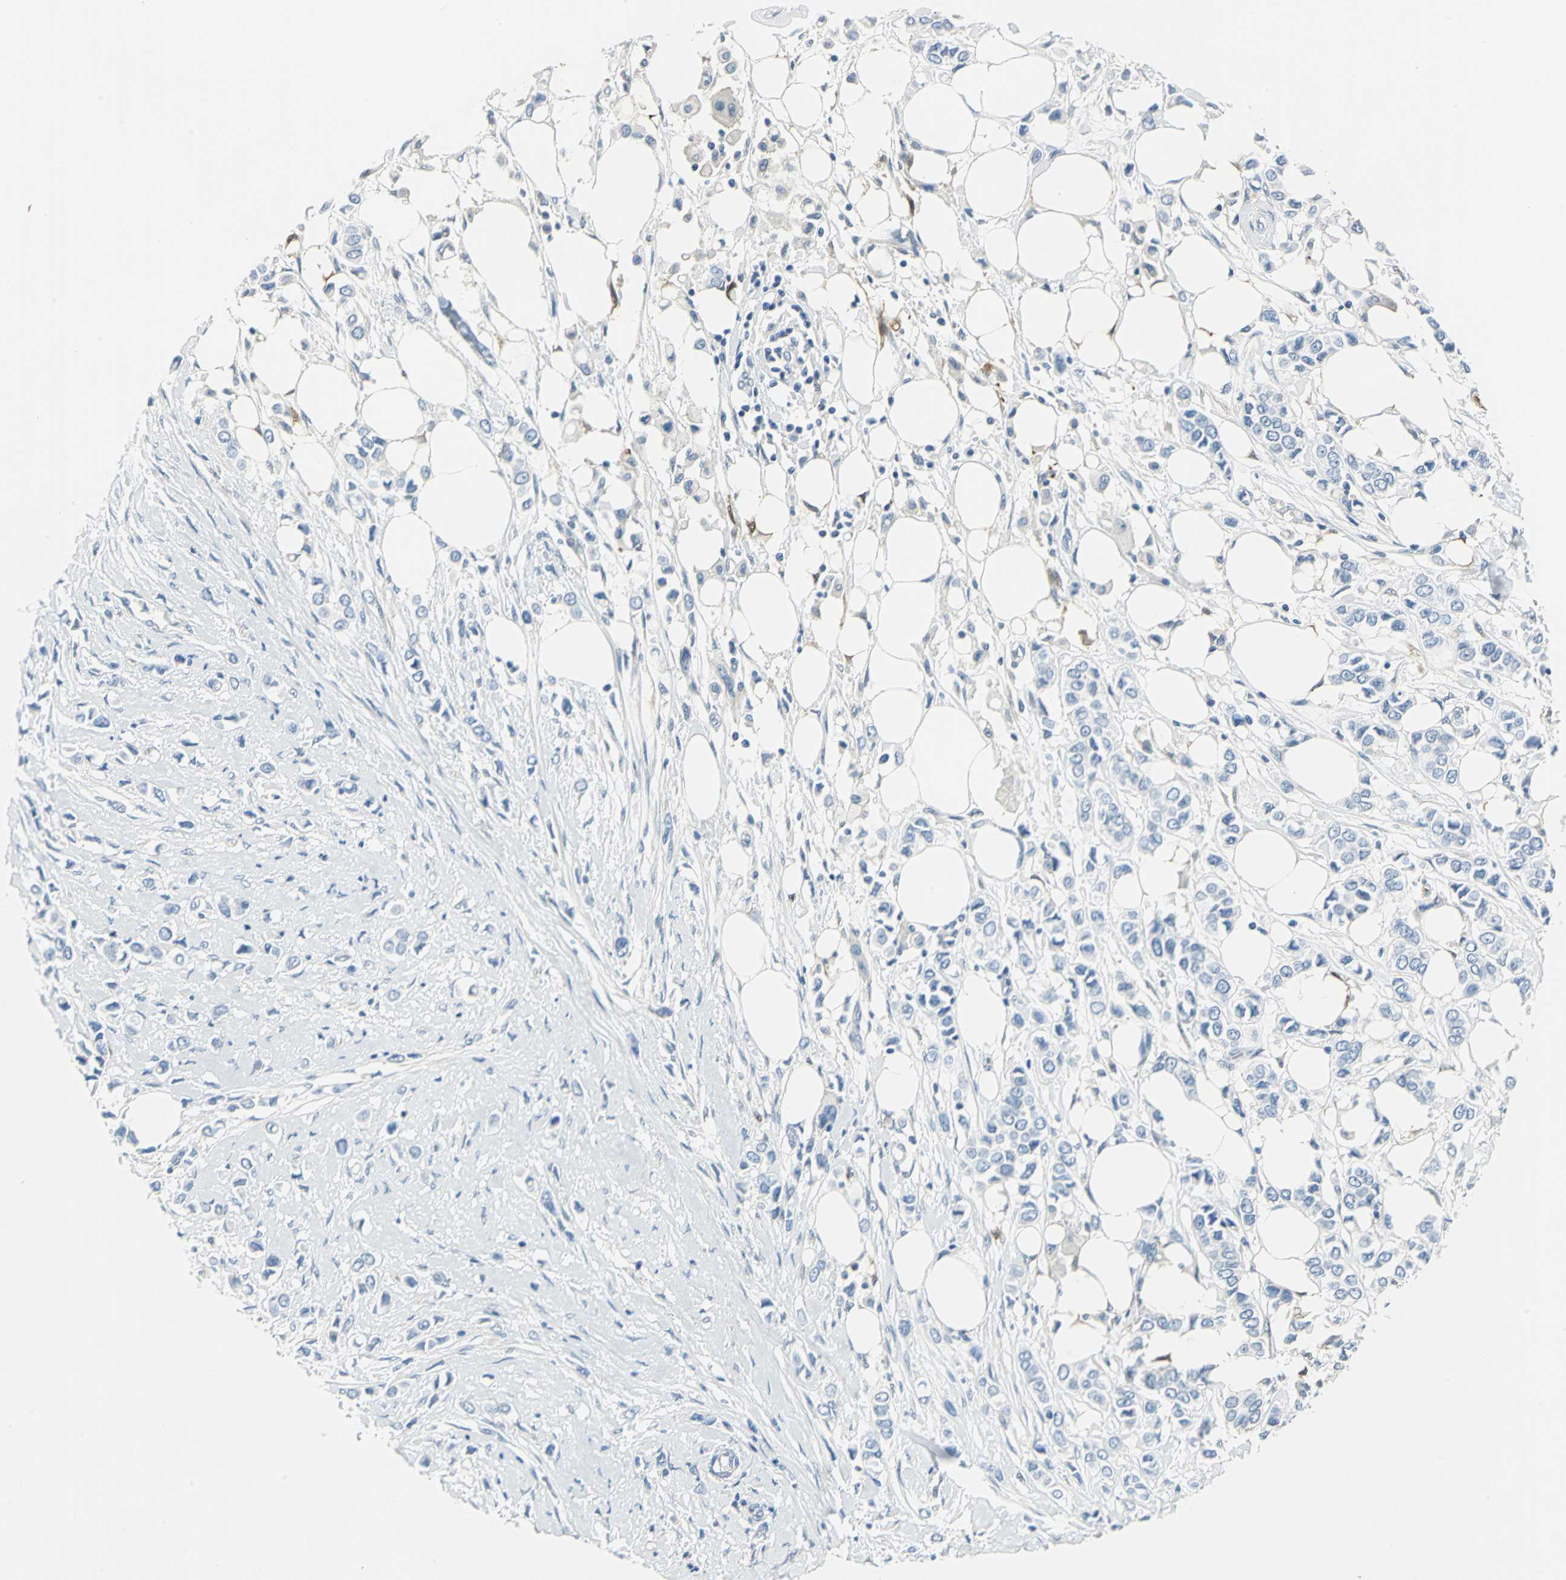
{"staining": {"intensity": "negative", "quantity": "none", "location": "none"}, "tissue": "breast cancer", "cell_type": "Tumor cells", "image_type": "cancer", "snomed": [{"axis": "morphology", "description": "Lobular carcinoma"}, {"axis": "topography", "description": "Breast"}], "caption": "There is no significant expression in tumor cells of lobular carcinoma (breast).", "gene": "UCHL1", "patient": {"sex": "female", "age": 51}}